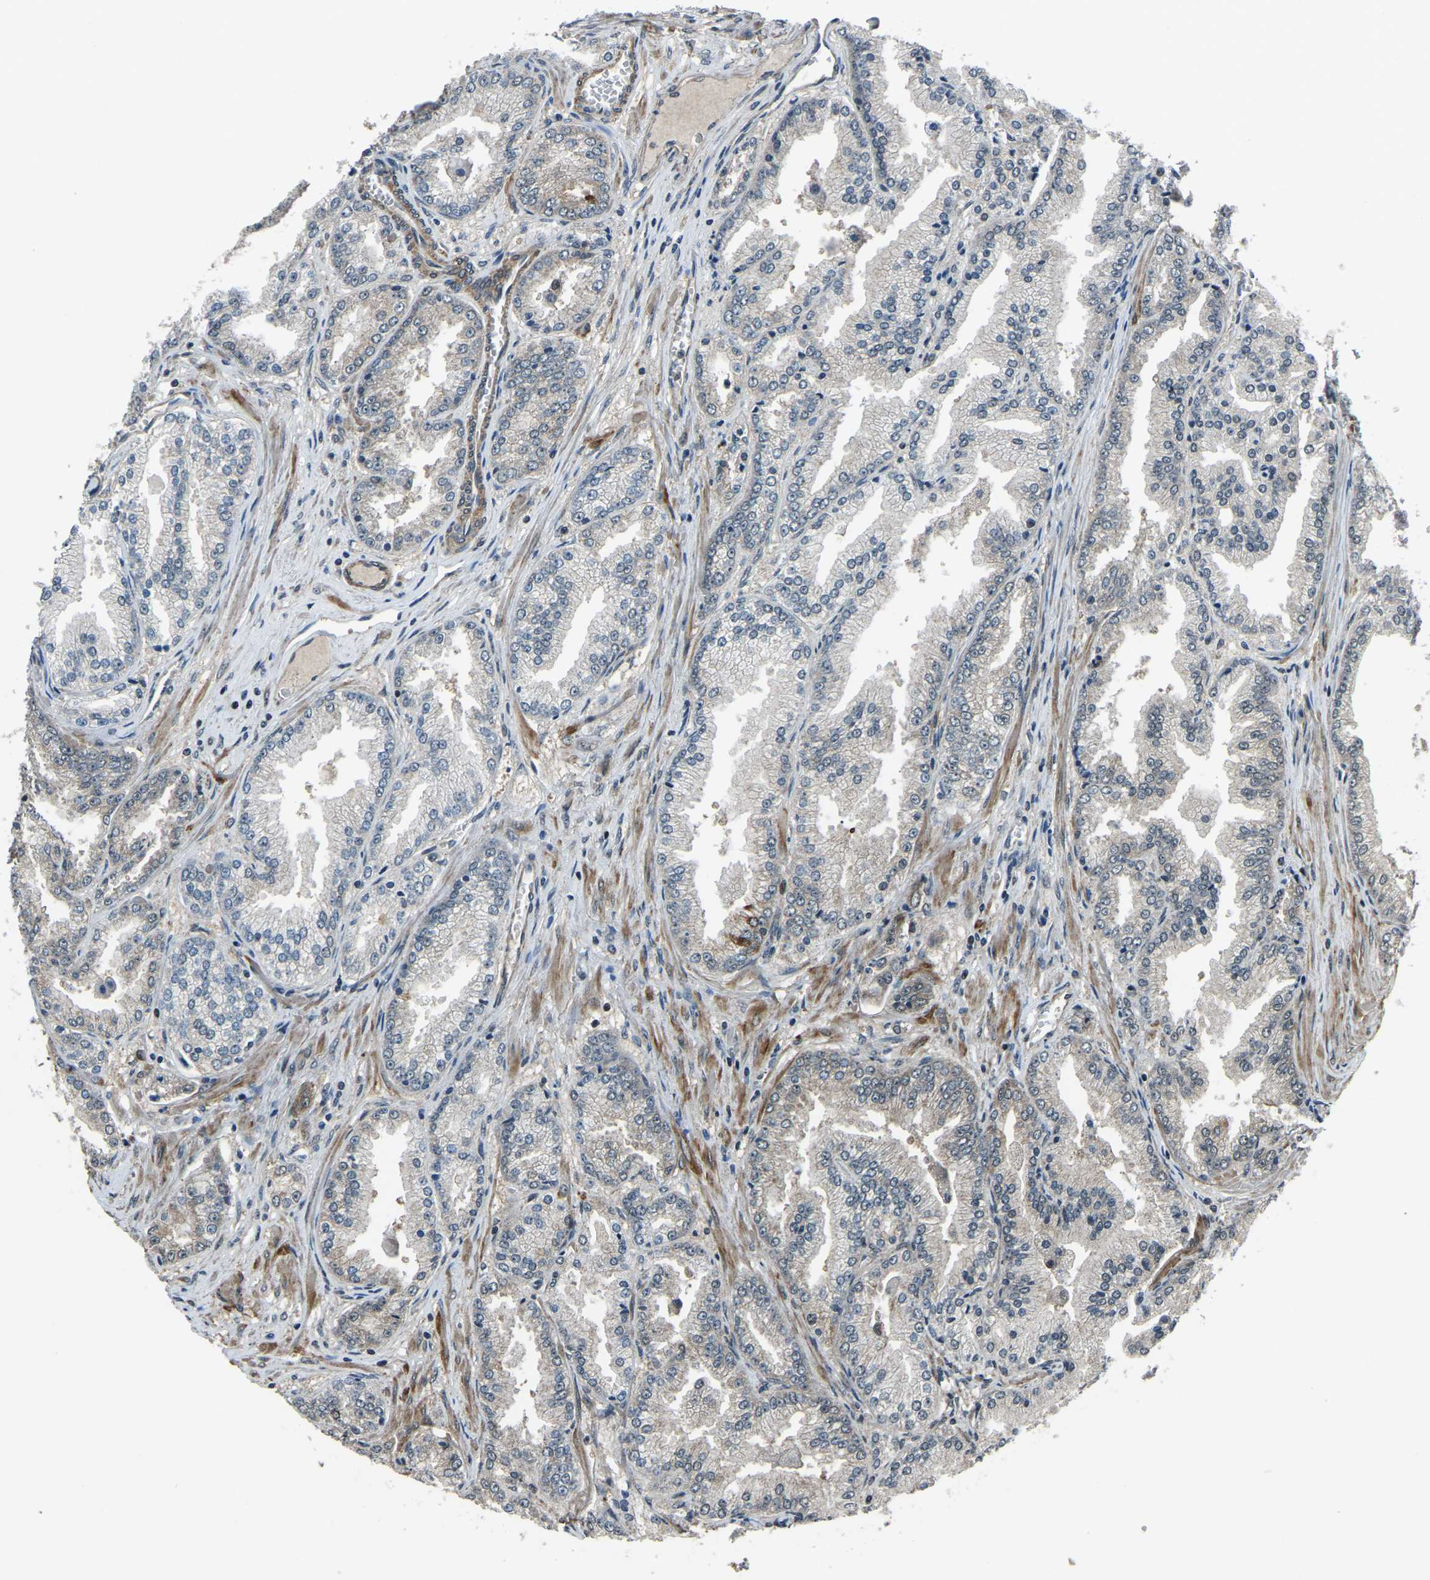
{"staining": {"intensity": "negative", "quantity": "none", "location": "none"}, "tissue": "prostate cancer", "cell_type": "Tumor cells", "image_type": "cancer", "snomed": [{"axis": "morphology", "description": "Adenocarcinoma, High grade"}, {"axis": "topography", "description": "Prostate"}], "caption": "Prostate cancer (adenocarcinoma (high-grade)) was stained to show a protein in brown. There is no significant expression in tumor cells. The staining is performed using DAB (3,3'-diaminobenzidine) brown chromogen with nuclei counter-stained in using hematoxylin.", "gene": "ANKIB1", "patient": {"sex": "male", "age": 61}}